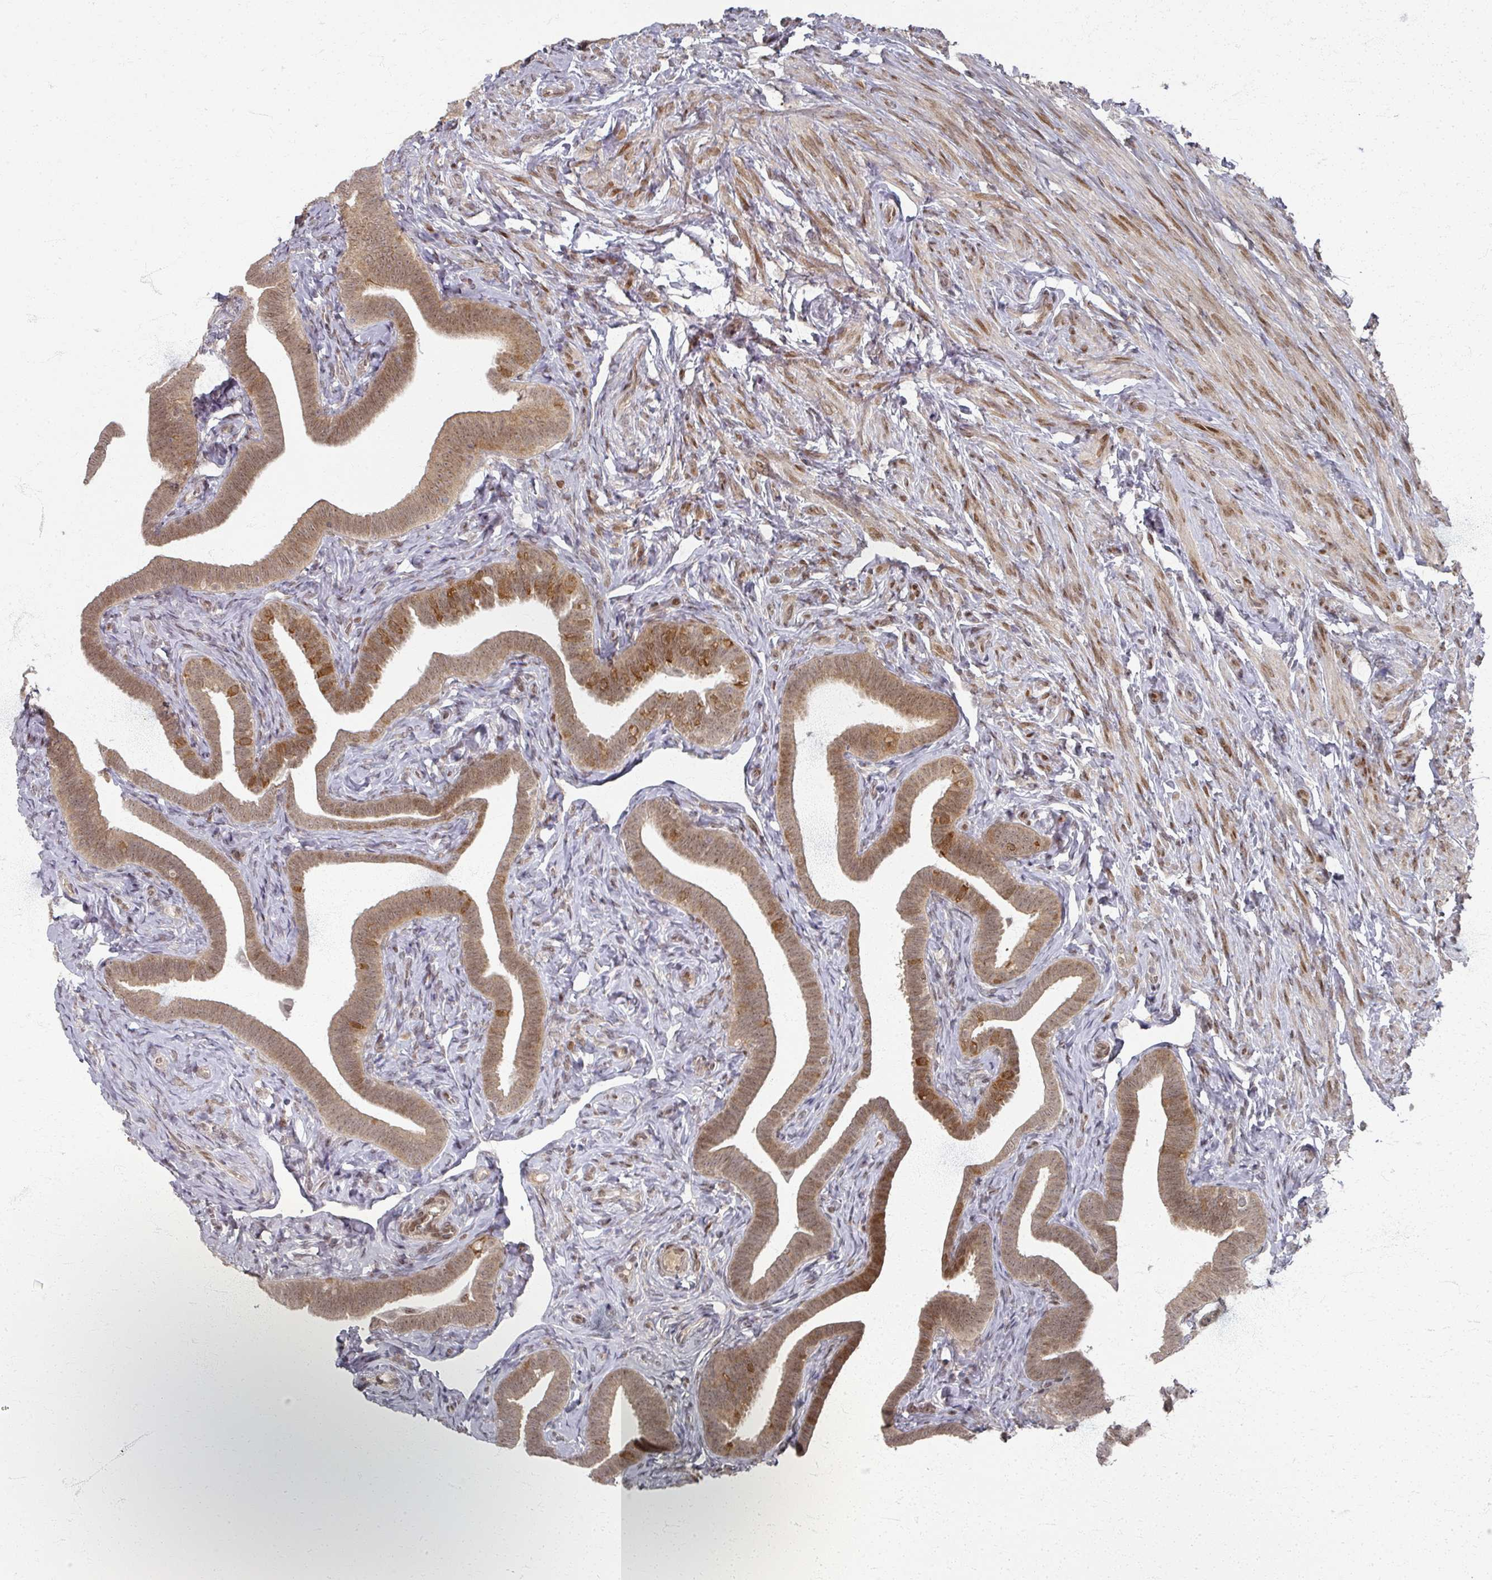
{"staining": {"intensity": "strong", "quantity": ">75%", "location": "cytoplasmic/membranous,nuclear"}, "tissue": "fallopian tube", "cell_type": "Glandular cells", "image_type": "normal", "snomed": [{"axis": "morphology", "description": "Normal tissue, NOS"}, {"axis": "topography", "description": "Fallopian tube"}], "caption": "The image exhibits staining of unremarkable fallopian tube, revealing strong cytoplasmic/membranous,nuclear protein positivity (brown color) within glandular cells. The protein is stained brown, and the nuclei are stained in blue (DAB IHC with brightfield microscopy, high magnification).", "gene": "PSKH1", "patient": {"sex": "female", "age": 69}}